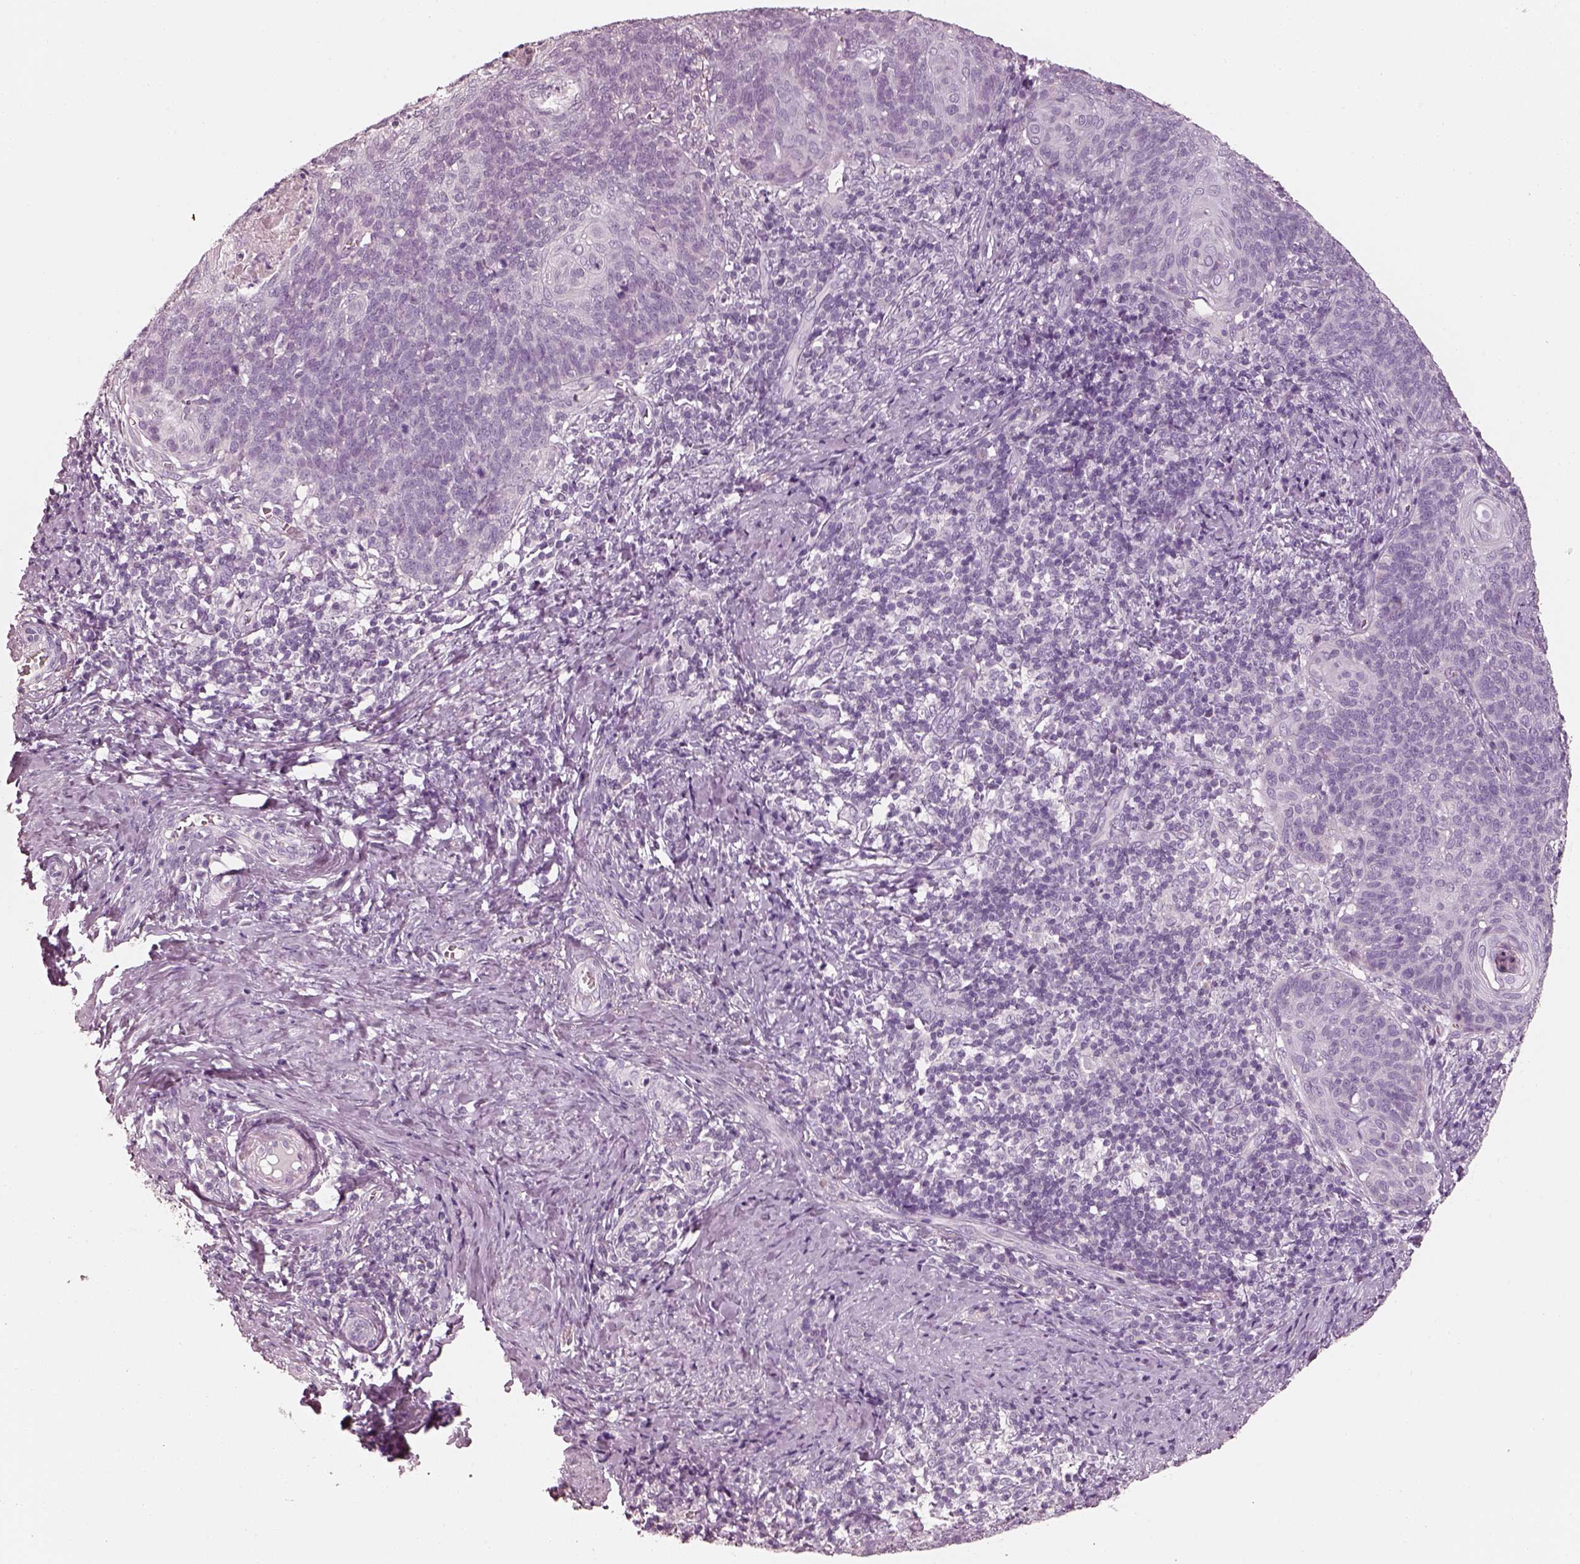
{"staining": {"intensity": "negative", "quantity": "none", "location": "none"}, "tissue": "cervical cancer", "cell_type": "Tumor cells", "image_type": "cancer", "snomed": [{"axis": "morphology", "description": "Normal tissue, NOS"}, {"axis": "morphology", "description": "Squamous cell carcinoma, NOS"}, {"axis": "topography", "description": "Cervix"}], "caption": "Protein analysis of cervical cancer exhibits no significant staining in tumor cells.", "gene": "R3HDML", "patient": {"sex": "female", "age": 39}}